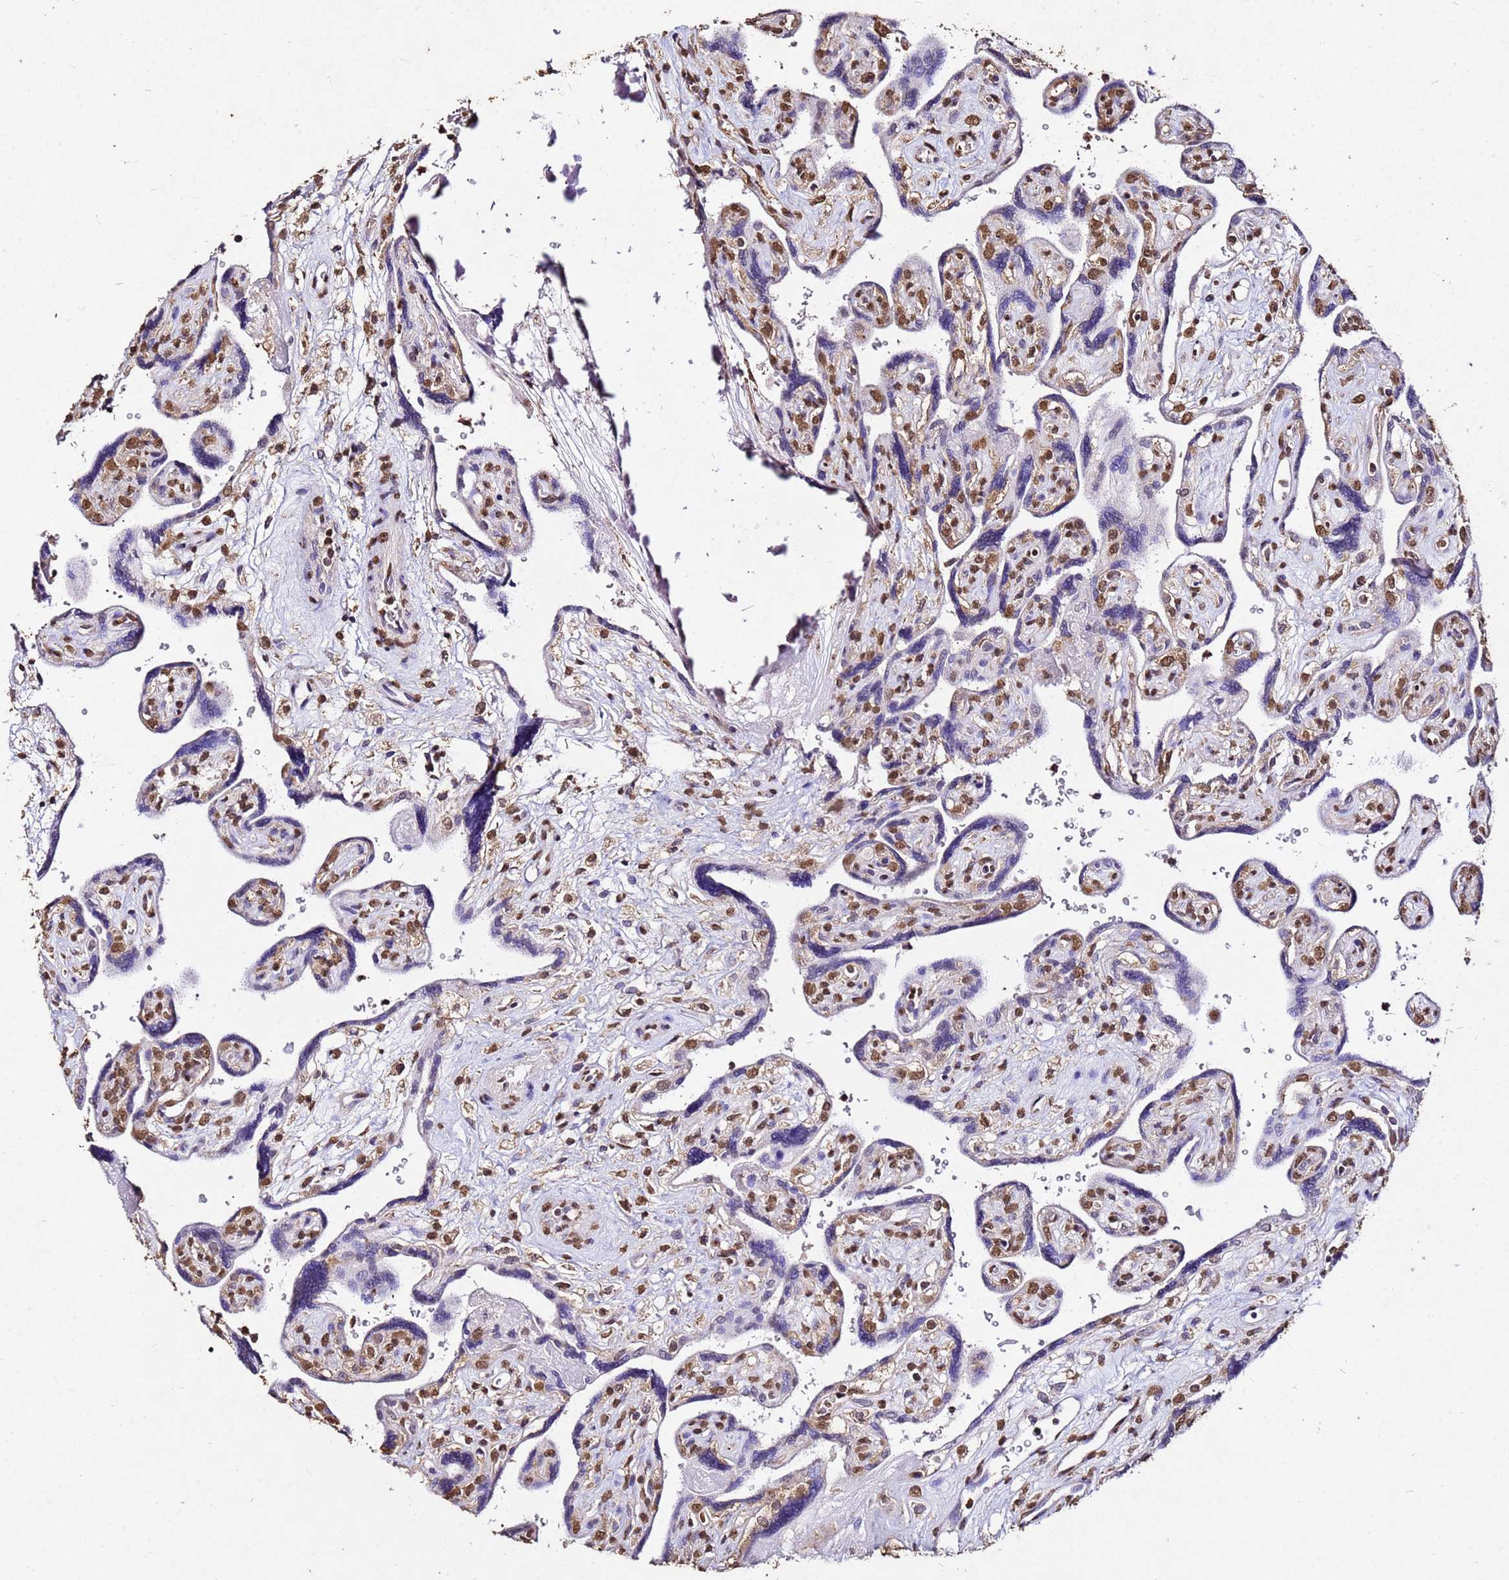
{"staining": {"intensity": "moderate", "quantity": ">75%", "location": "nuclear"}, "tissue": "placenta", "cell_type": "Decidual cells", "image_type": "normal", "snomed": [{"axis": "morphology", "description": "Normal tissue, NOS"}, {"axis": "topography", "description": "Placenta"}], "caption": "Immunohistochemical staining of normal human placenta demonstrates moderate nuclear protein expression in approximately >75% of decidual cells. (IHC, brightfield microscopy, high magnification).", "gene": "MYOCD", "patient": {"sex": "female", "age": 39}}